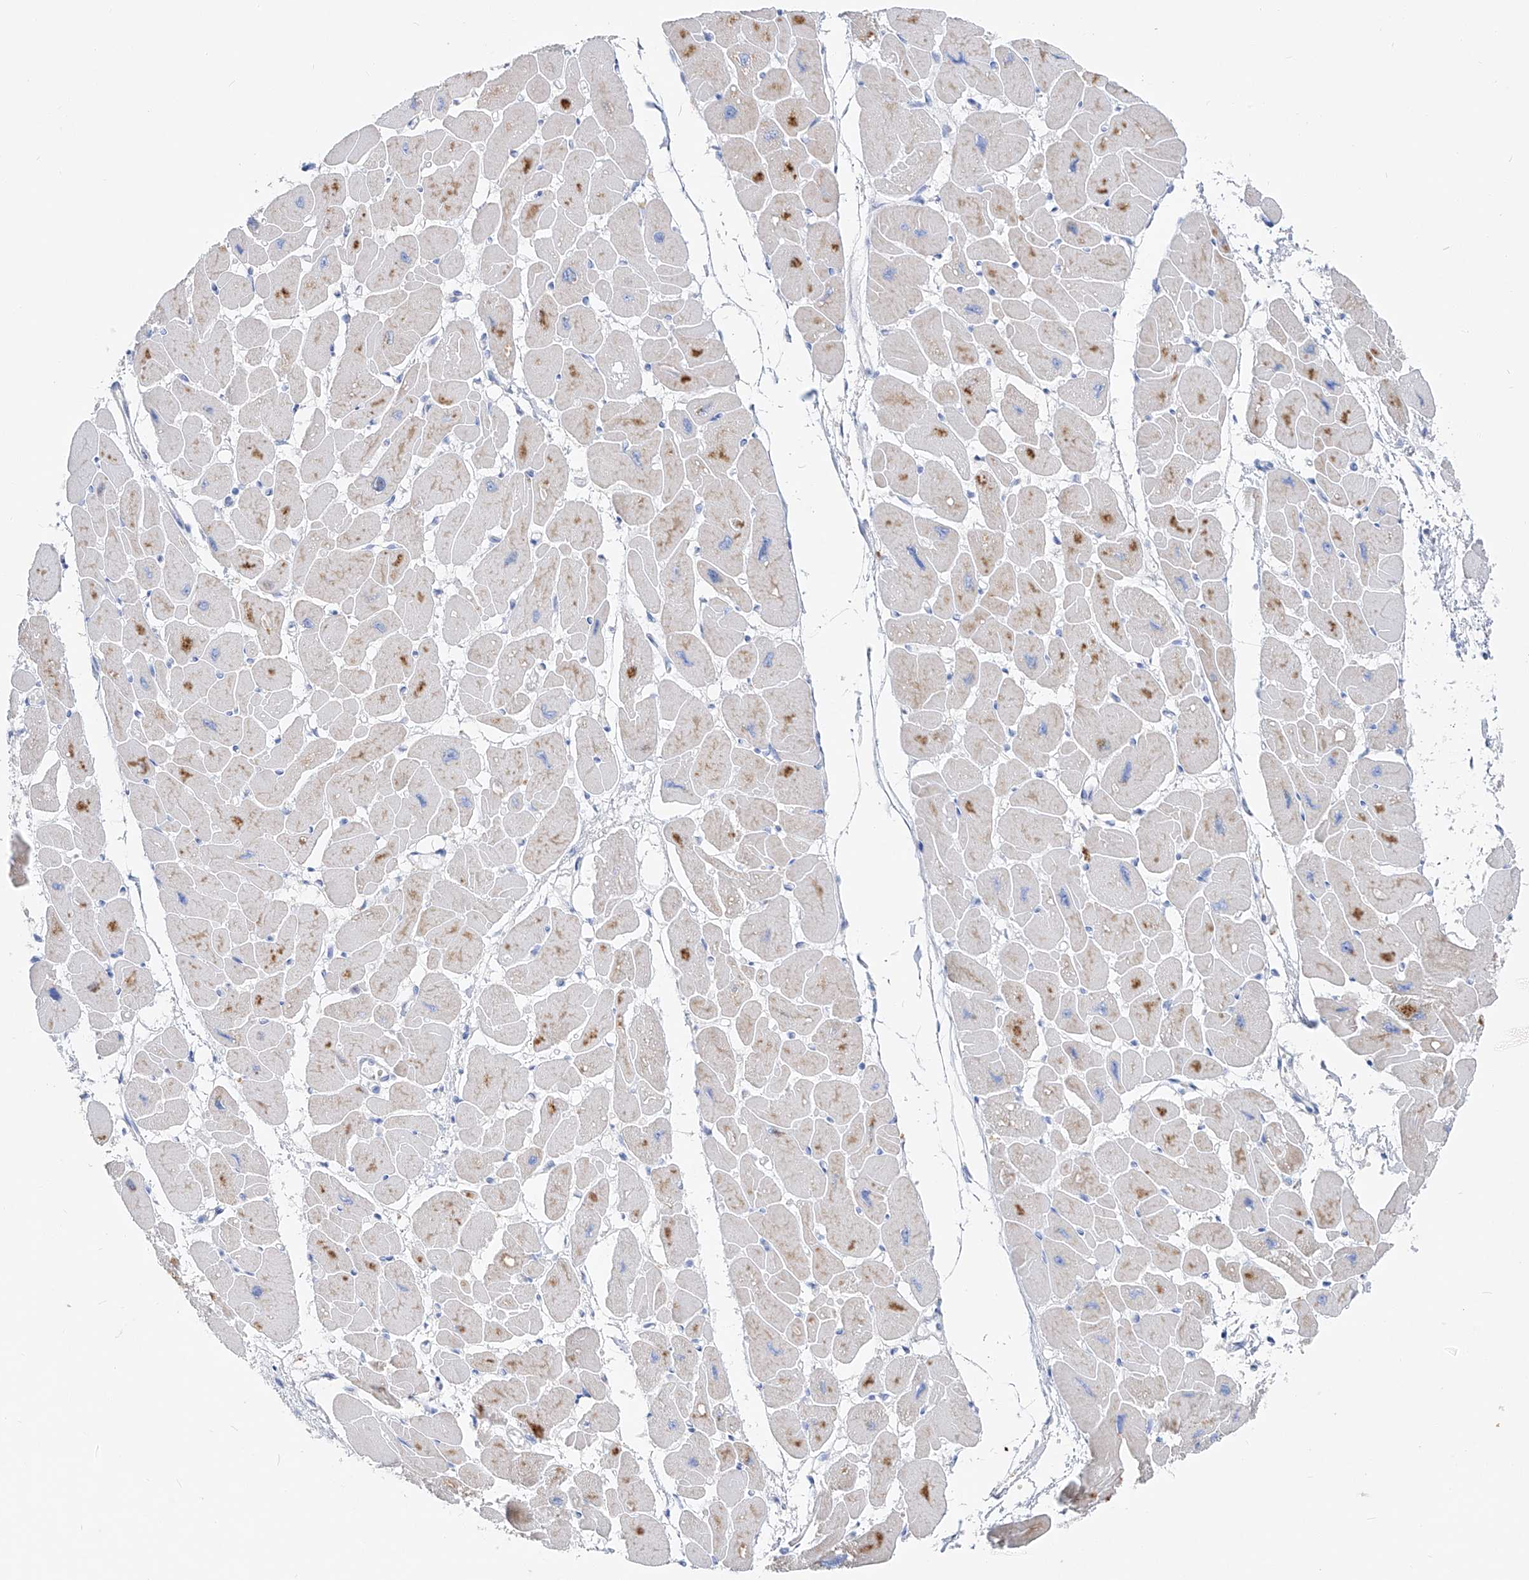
{"staining": {"intensity": "weak", "quantity": "25%-75%", "location": "cytoplasmic/membranous"}, "tissue": "heart muscle", "cell_type": "Cardiomyocytes", "image_type": "normal", "snomed": [{"axis": "morphology", "description": "Normal tissue, NOS"}, {"axis": "topography", "description": "Heart"}], "caption": "Immunohistochemical staining of normal heart muscle reveals 25%-75% levels of weak cytoplasmic/membranous protein positivity in approximately 25%-75% of cardiomyocytes.", "gene": "UFL1", "patient": {"sex": "female", "age": 54}}